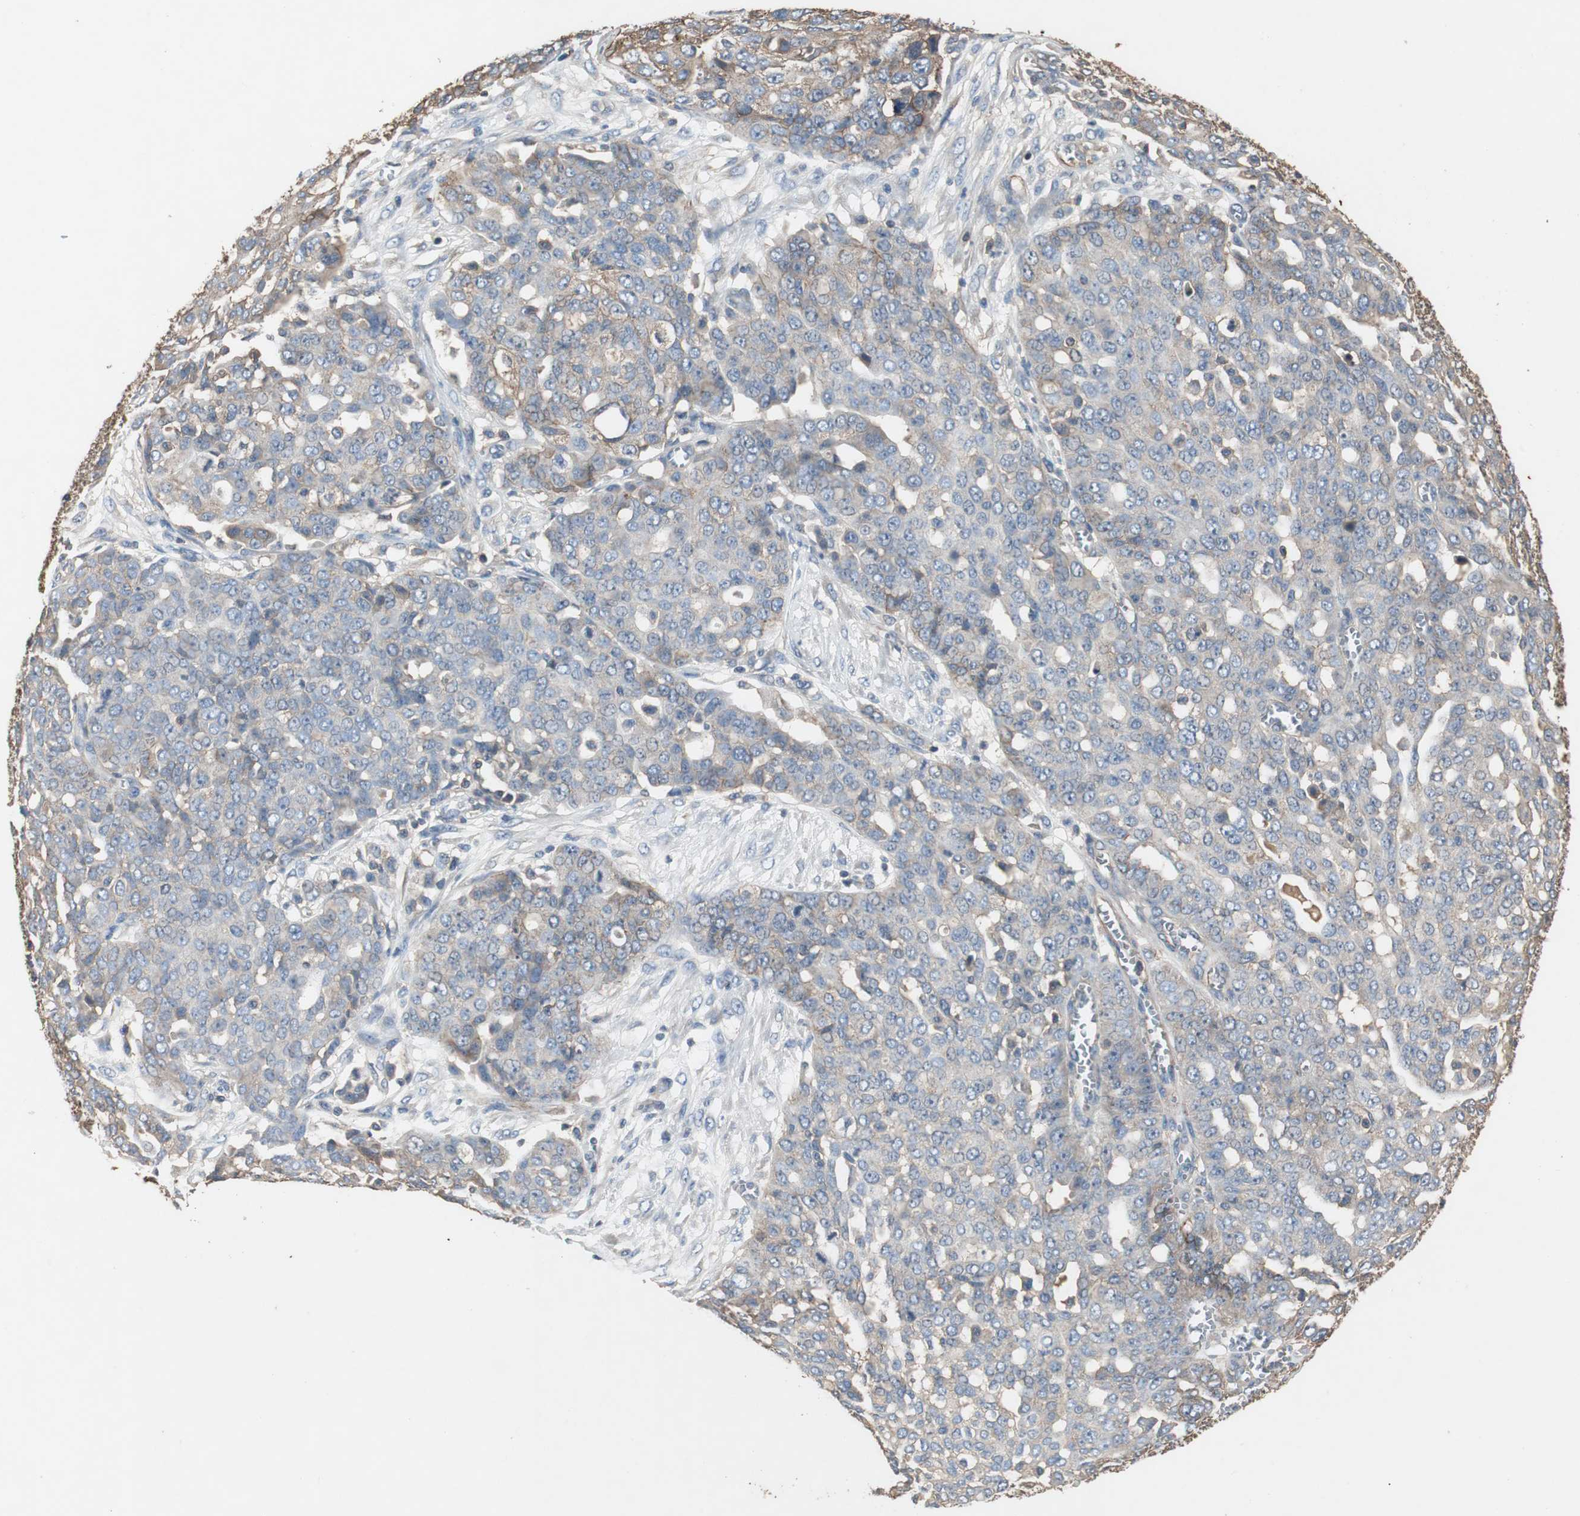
{"staining": {"intensity": "weak", "quantity": "<25%", "location": "cytoplasmic/membranous"}, "tissue": "ovarian cancer", "cell_type": "Tumor cells", "image_type": "cancer", "snomed": [{"axis": "morphology", "description": "Cystadenocarcinoma, serous, NOS"}, {"axis": "topography", "description": "Soft tissue"}, {"axis": "topography", "description": "Ovary"}], "caption": "DAB (3,3'-diaminobenzidine) immunohistochemical staining of ovarian serous cystadenocarcinoma demonstrates no significant staining in tumor cells.", "gene": "TNFRSF14", "patient": {"sex": "female", "age": 57}}